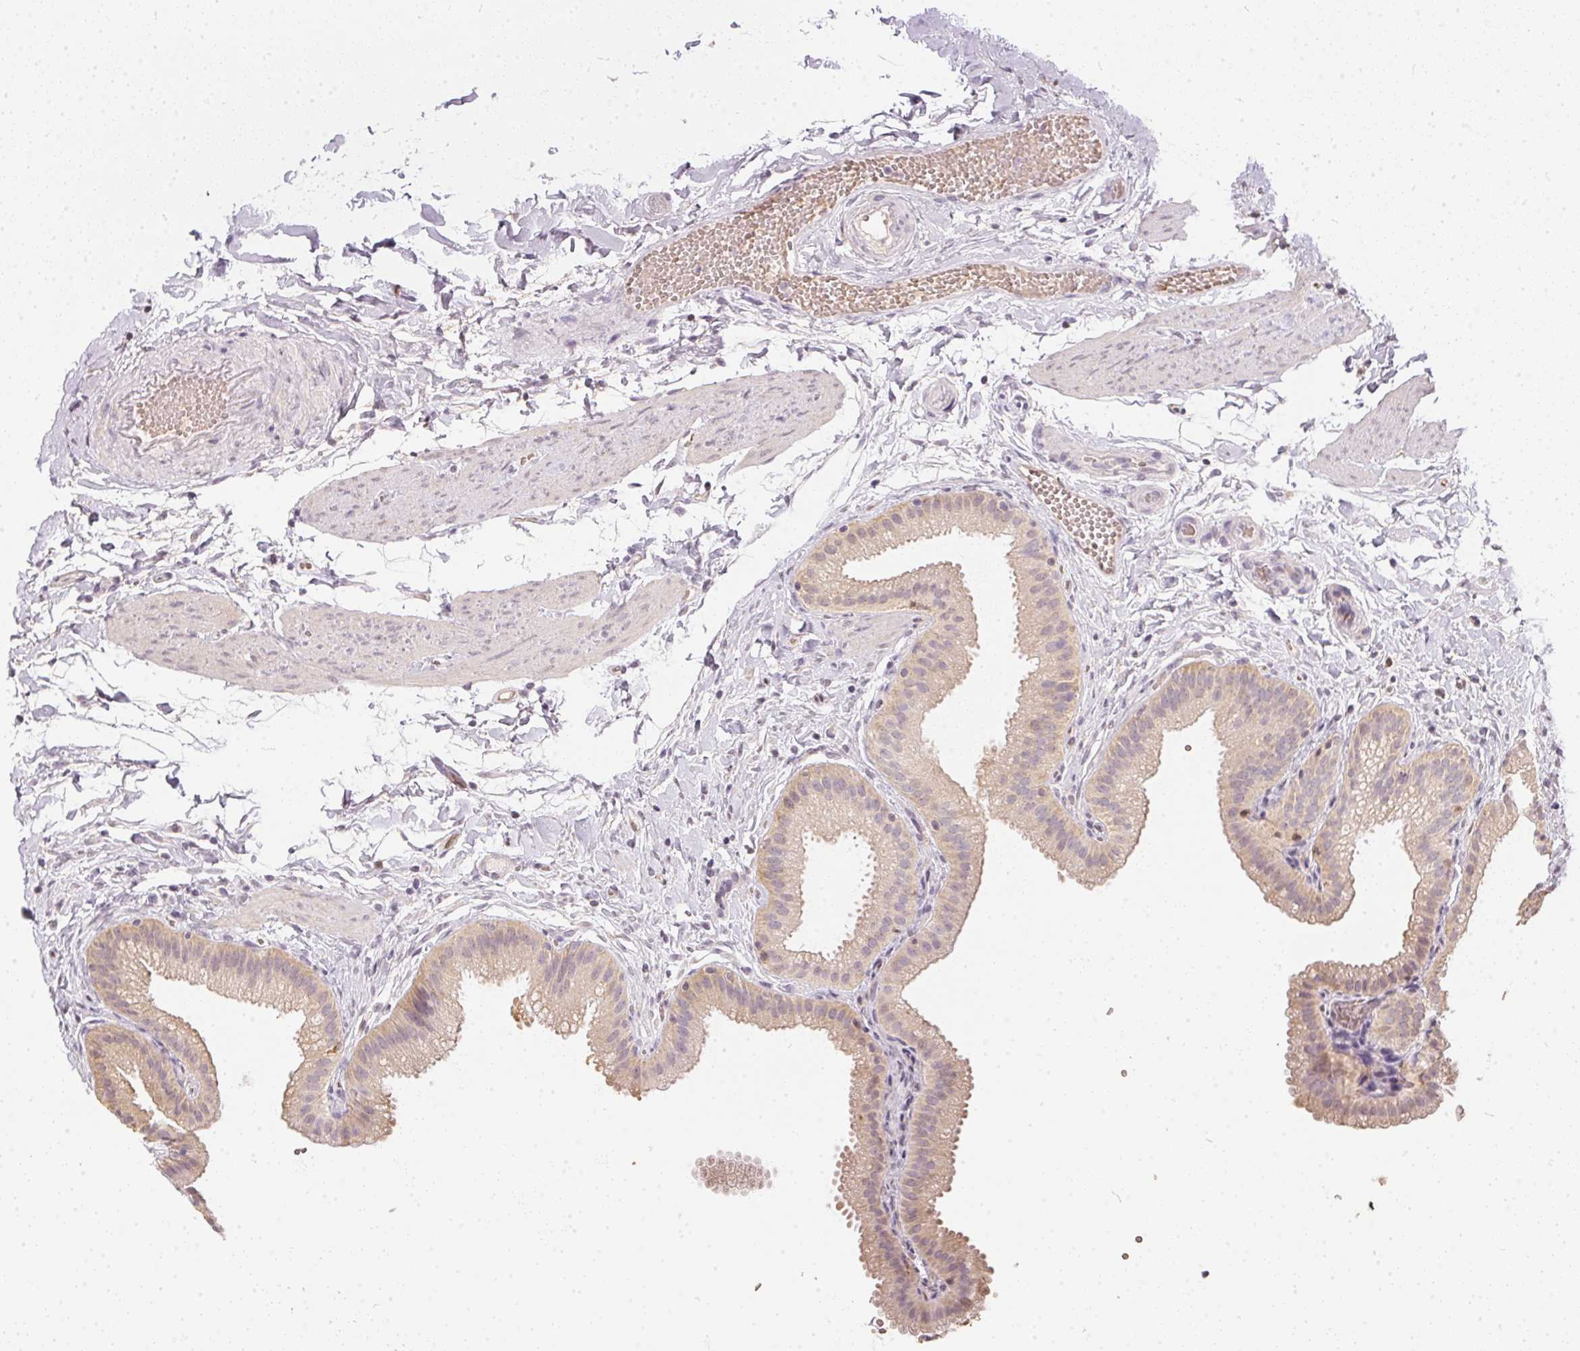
{"staining": {"intensity": "weak", "quantity": "25%-75%", "location": "cytoplasmic/membranous"}, "tissue": "gallbladder", "cell_type": "Glandular cells", "image_type": "normal", "snomed": [{"axis": "morphology", "description": "Normal tissue, NOS"}, {"axis": "topography", "description": "Gallbladder"}], "caption": "IHC of normal gallbladder reveals low levels of weak cytoplasmic/membranous staining in approximately 25%-75% of glandular cells. Nuclei are stained in blue.", "gene": "BLMH", "patient": {"sex": "female", "age": 63}}